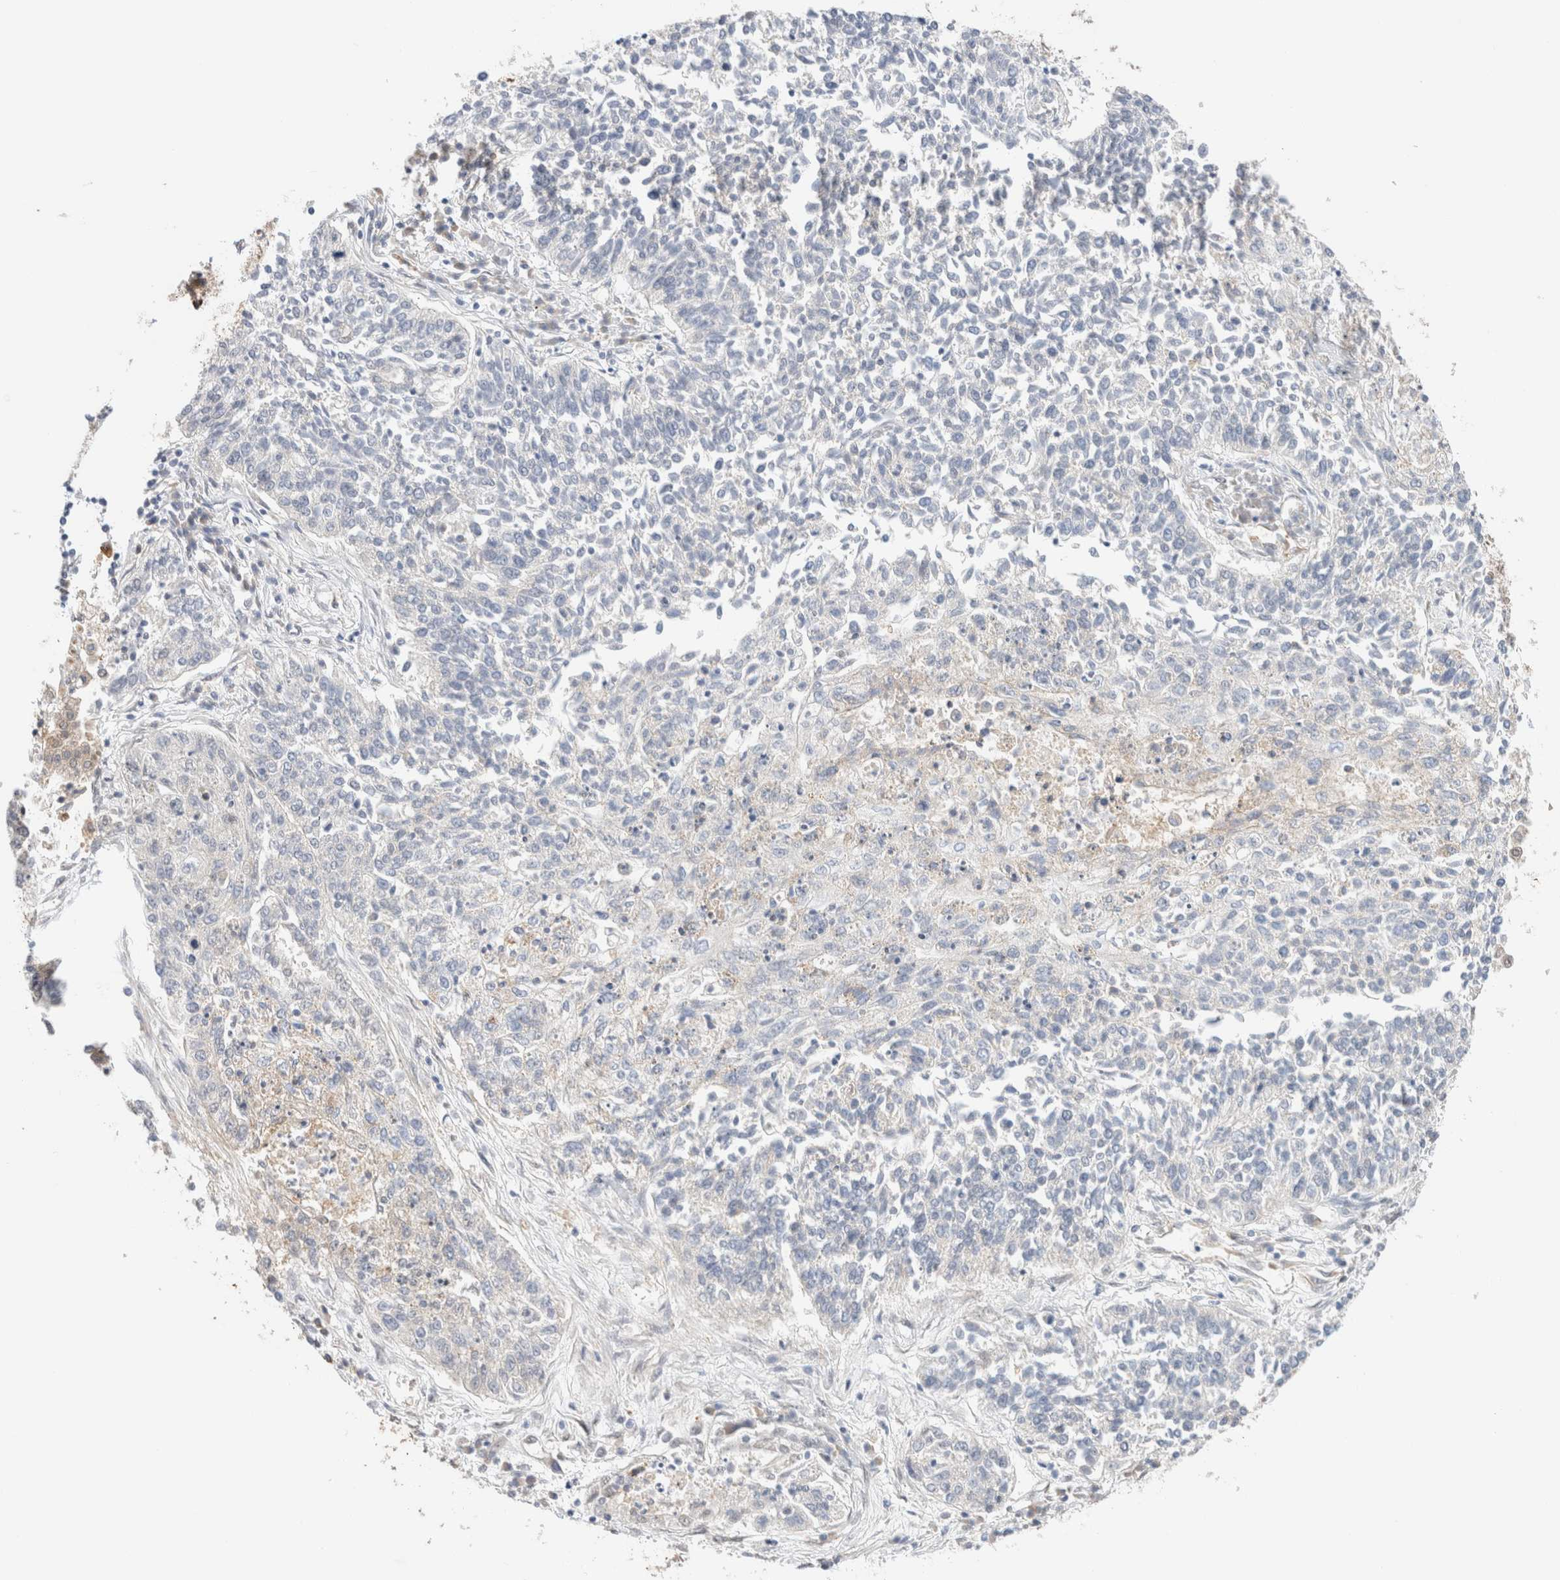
{"staining": {"intensity": "negative", "quantity": "none", "location": "none"}, "tissue": "lung cancer", "cell_type": "Tumor cells", "image_type": "cancer", "snomed": [{"axis": "morphology", "description": "Normal tissue, NOS"}, {"axis": "morphology", "description": "Squamous cell carcinoma, NOS"}, {"axis": "topography", "description": "Lymph node"}, {"axis": "topography", "description": "Cartilage tissue"}, {"axis": "topography", "description": "Bronchus"}, {"axis": "topography", "description": "Lung"}, {"axis": "topography", "description": "Peripheral nerve tissue"}], "caption": "Immunohistochemical staining of human lung squamous cell carcinoma demonstrates no significant expression in tumor cells. Brightfield microscopy of immunohistochemistry stained with DAB (brown) and hematoxylin (blue), captured at high magnification.", "gene": "SYVN1", "patient": {"sex": "female", "age": 49}}